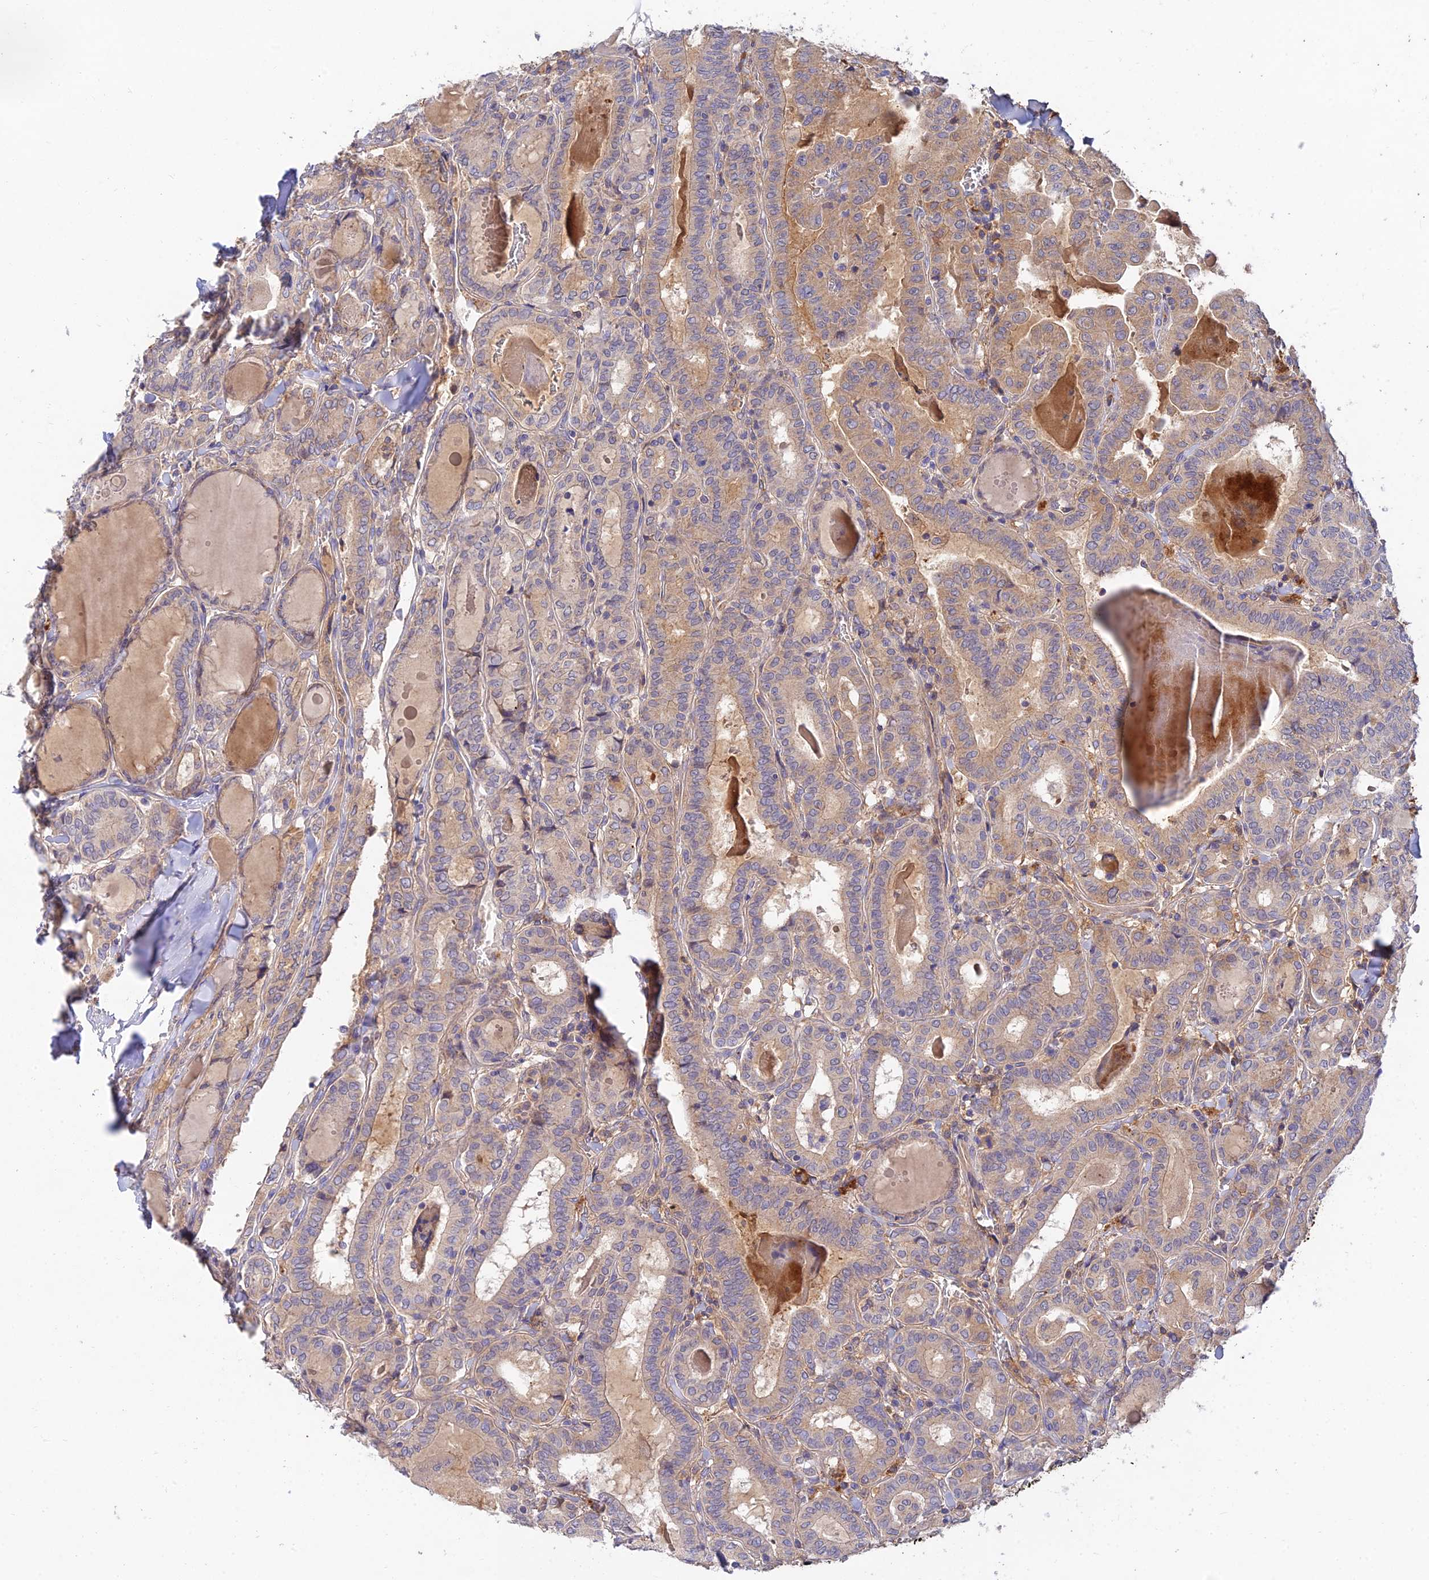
{"staining": {"intensity": "moderate", "quantity": "<25%", "location": "cytoplasmic/membranous"}, "tissue": "thyroid cancer", "cell_type": "Tumor cells", "image_type": "cancer", "snomed": [{"axis": "morphology", "description": "Papillary adenocarcinoma, NOS"}, {"axis": "topography", "description": "Thyroid gland"}], "caption": "Protein expression analysis of human thyroid cancer (papillary adenocarcinoma) reveals moderate cytoplasmic/membranous positivity in about <25% of tumor cells.", "gene": "ACSM5", "patient": {"sex": "female", "age": 72}}